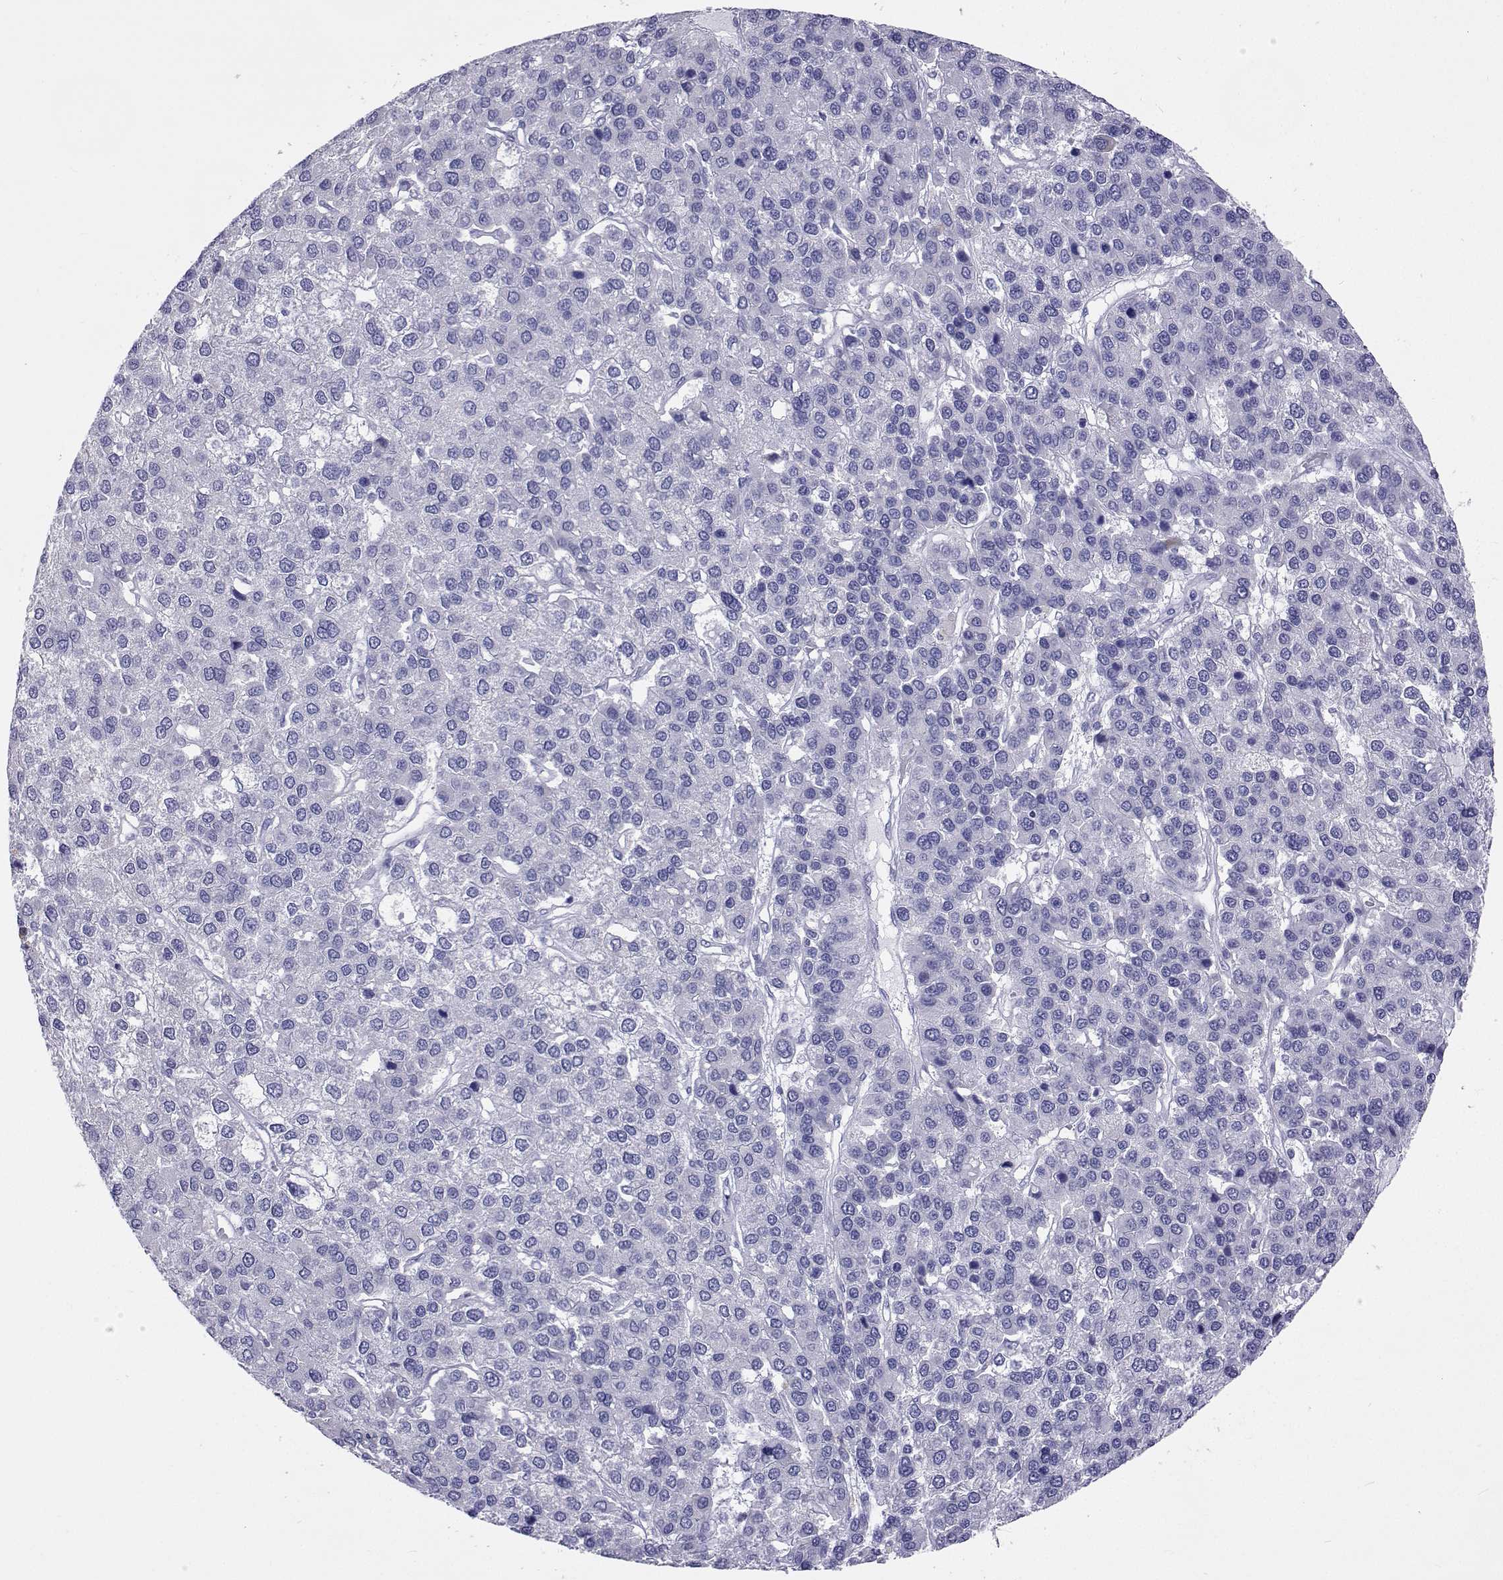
{"staining": {"intensity": "negative", "quantity": "none", "location": "none"}, "tissue": "liver cancer", "cell_type": "Tumor cells", "image_type": "cancer", "snomed": [{"axis": "morphology", "description": "Carcinoma, Hepatocellular, NOS"}, {"axis": "topography", "description": "Liver"}], "caption": "DAB immunohistochemical staining of liver cancer displays no significant staining in tumor cells. Nuclei are stained in blue.", "gene": "UMODL1", "patient": {"sex": "female", "age": 41}}